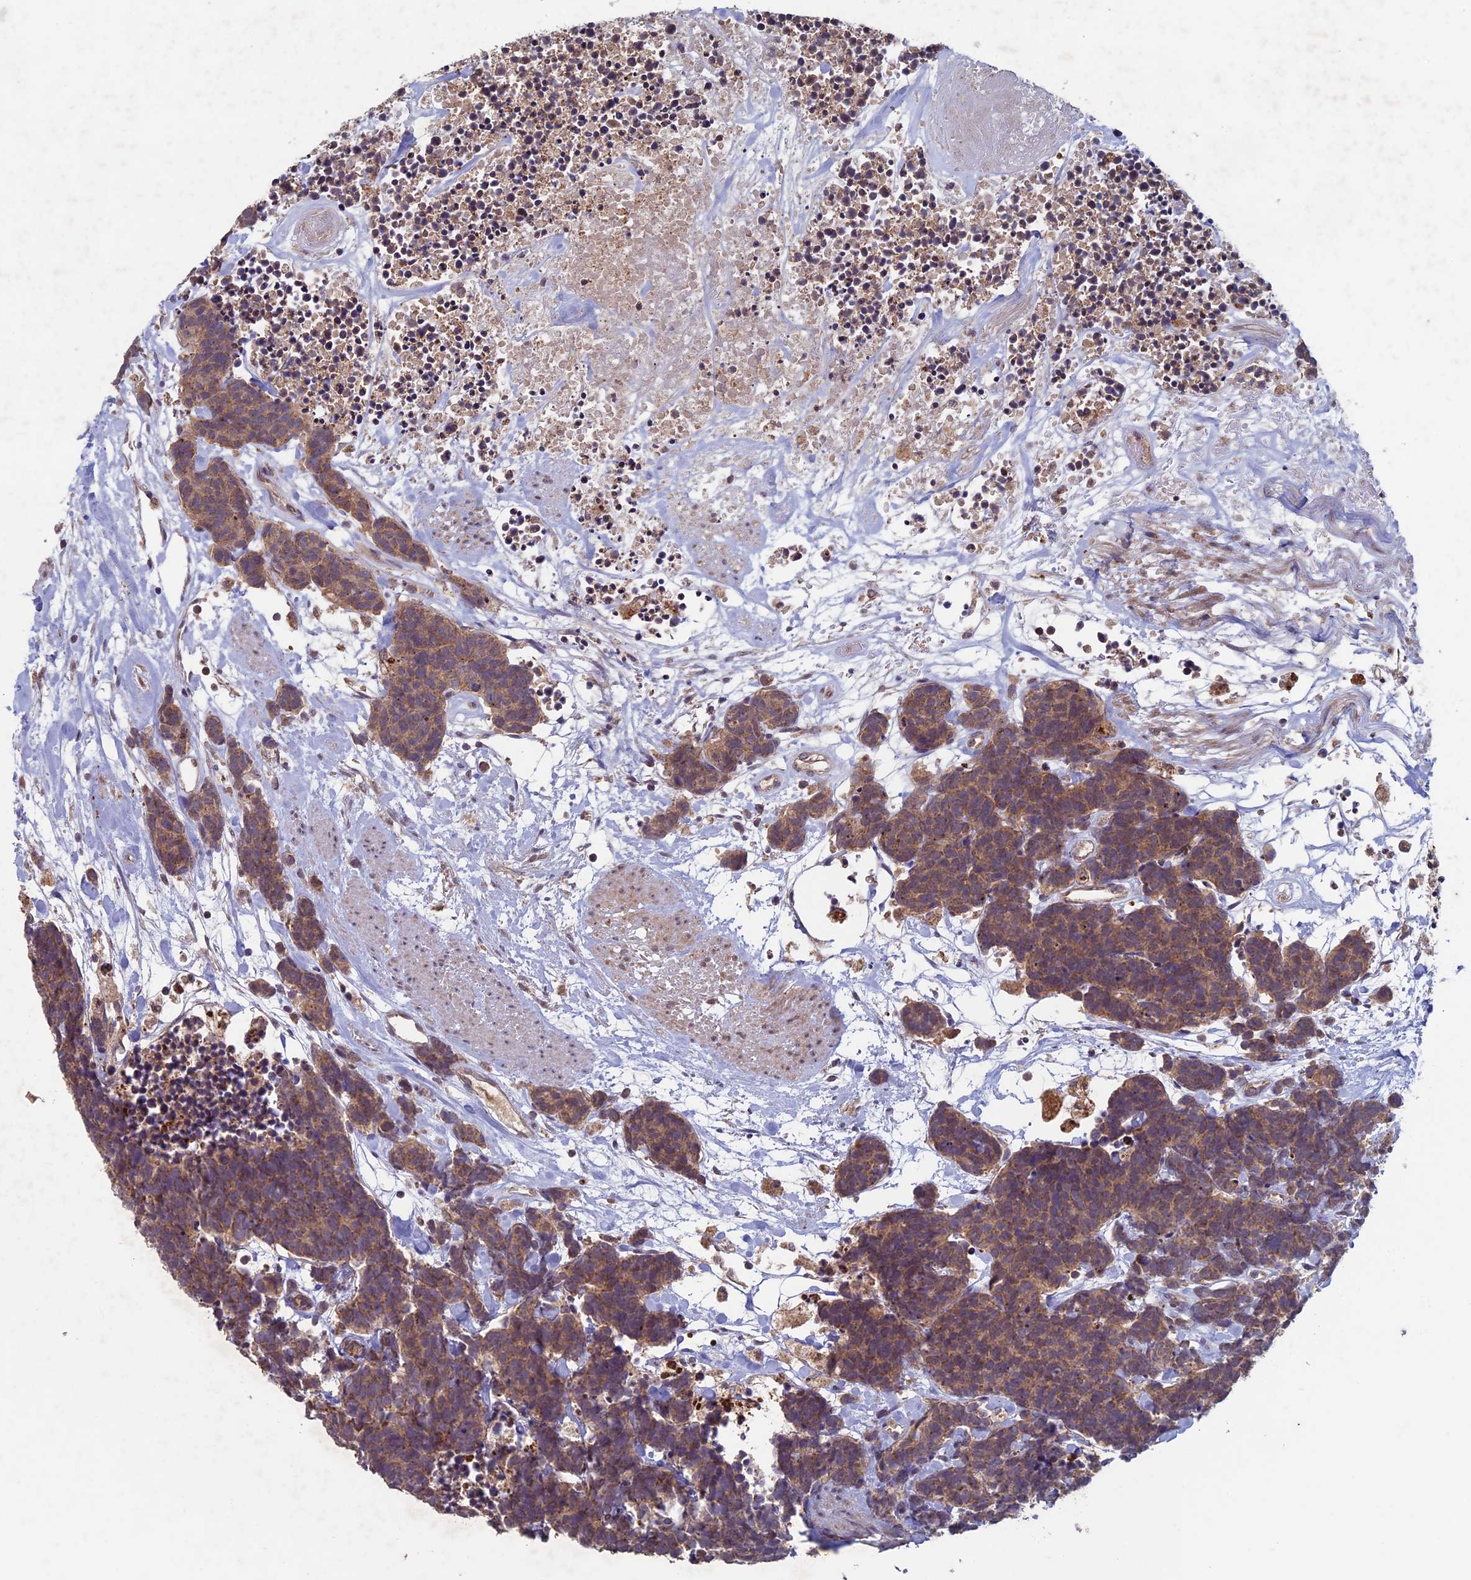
{"staining": {"intensity": "moderate", "quantity": ">75%", "location": "cytoplasmic/membranous"}, "tissue": "carcinoid", "cell_type": "Tumor cells", "image_type": "cancer", "snomed": [{"axis": "morphology", "description": "Carcinoma, NOS"}, {"axis": "morphology", "description": "Carcinoid, malignant, NOS"}, {"axis": "topography", "description": "Urinary bladder"}], "caption": "This is a photomicrograph of immunohistochemistry staining of malignant carcinoid, which shows moderate staining in the cytoplasmic/membranous of tumor cells.", "gene": "RCCD1", "patient": {"sex": "male", "age": 57}}